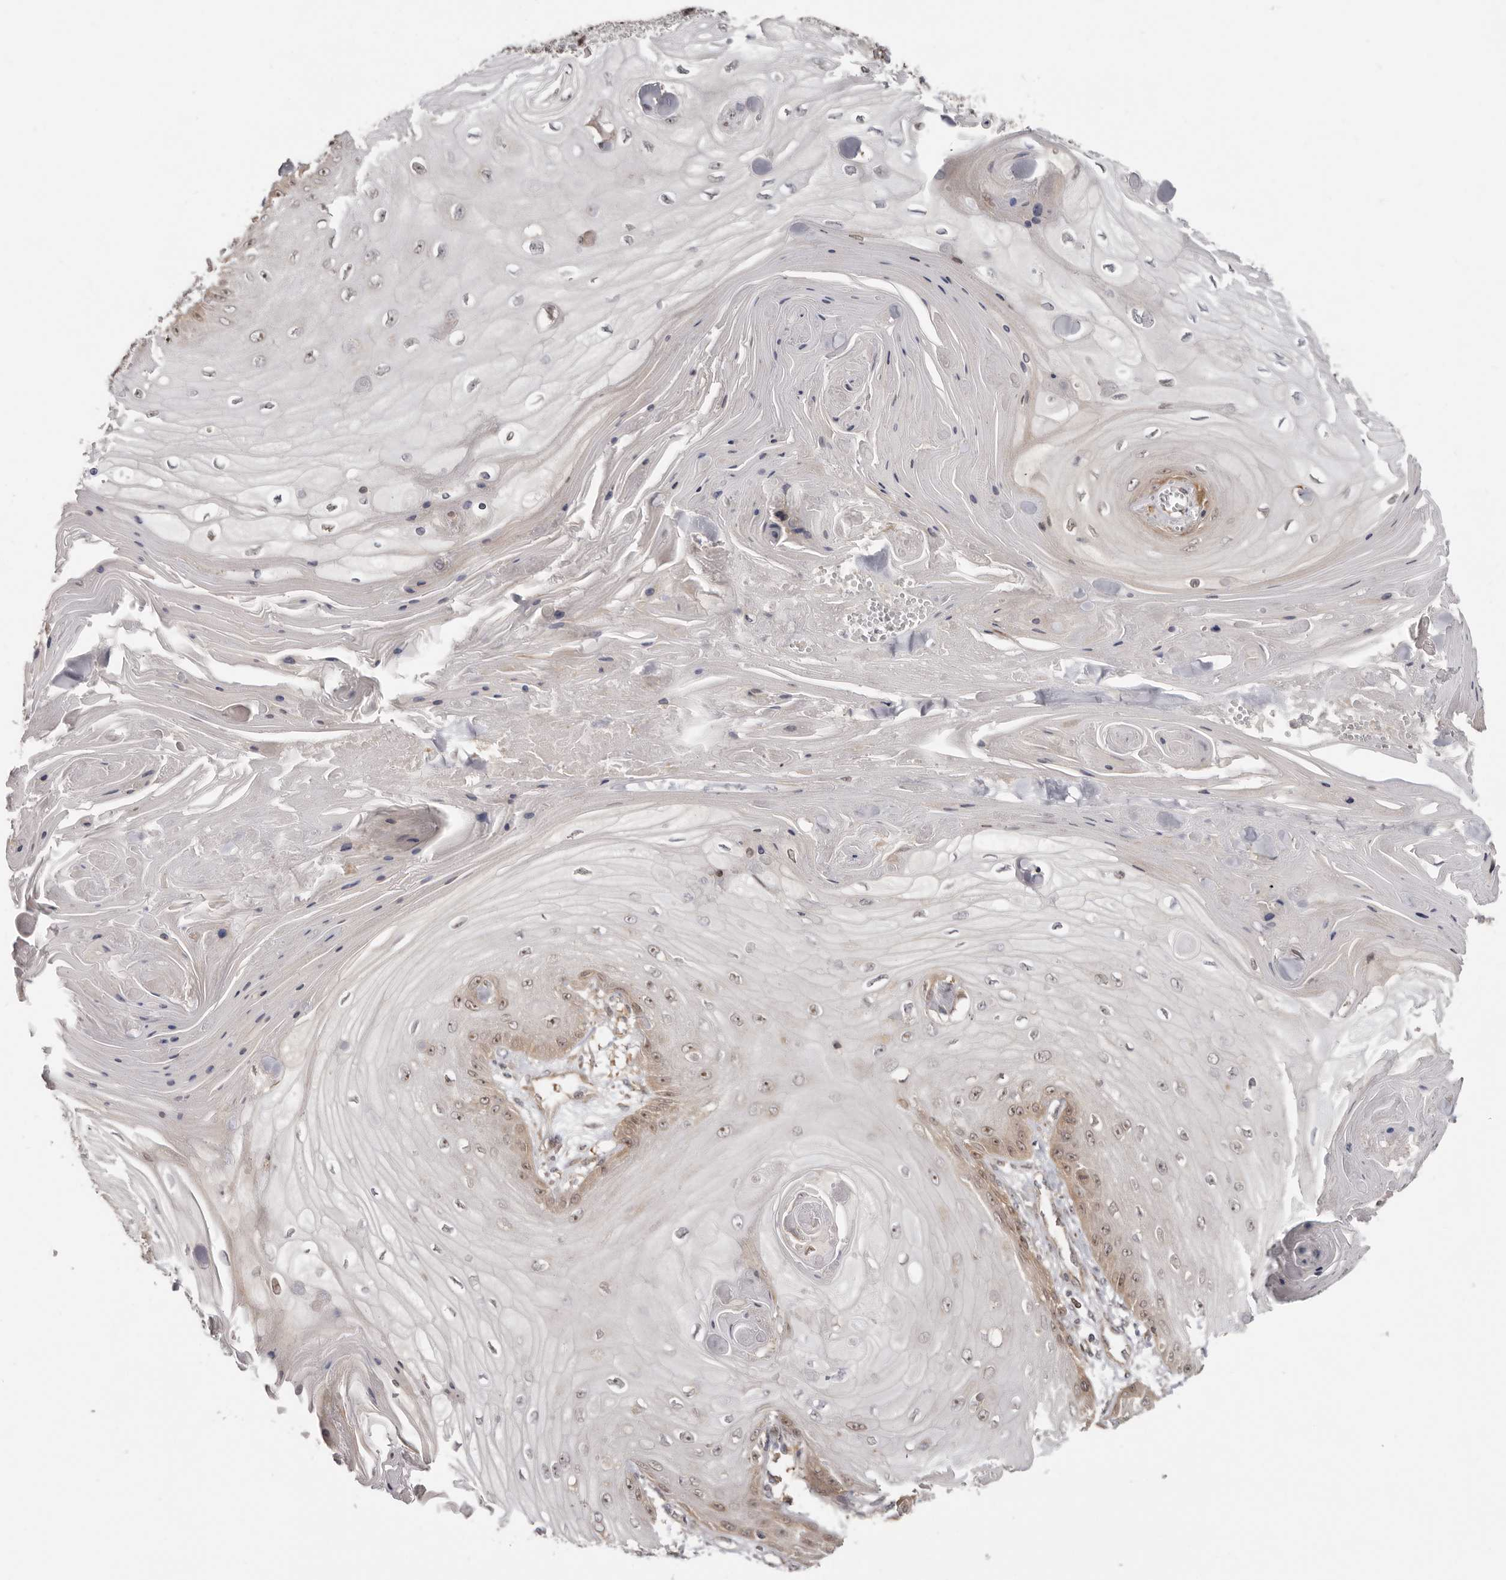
{"staining": {"intensity": "moderate", "quantity": "25%-75%", "location": "cytoplasmic/membranous,nuclear"}, "tissue": "skin cancer", "cell_type": "Tumor cells", "image_type": "cancer", "snomed": [{"axis": "morphology", "description": "Squamous cell carcinoma, NOS"}, {"axis": "topography", "description": "Skin"}], "caption": "Skin cancer was stained to show a protein in brown. There is medium levels of moderate cytoplasmic/membranous and nuclear expression in approximately 25%-75% of tumor cells. Immunohistochemistry (ihc) stains the protein of interest in brown and the nuclei are stained blue.", "gene": "BAD", "patient": {"sex": "male", "age": 74}}